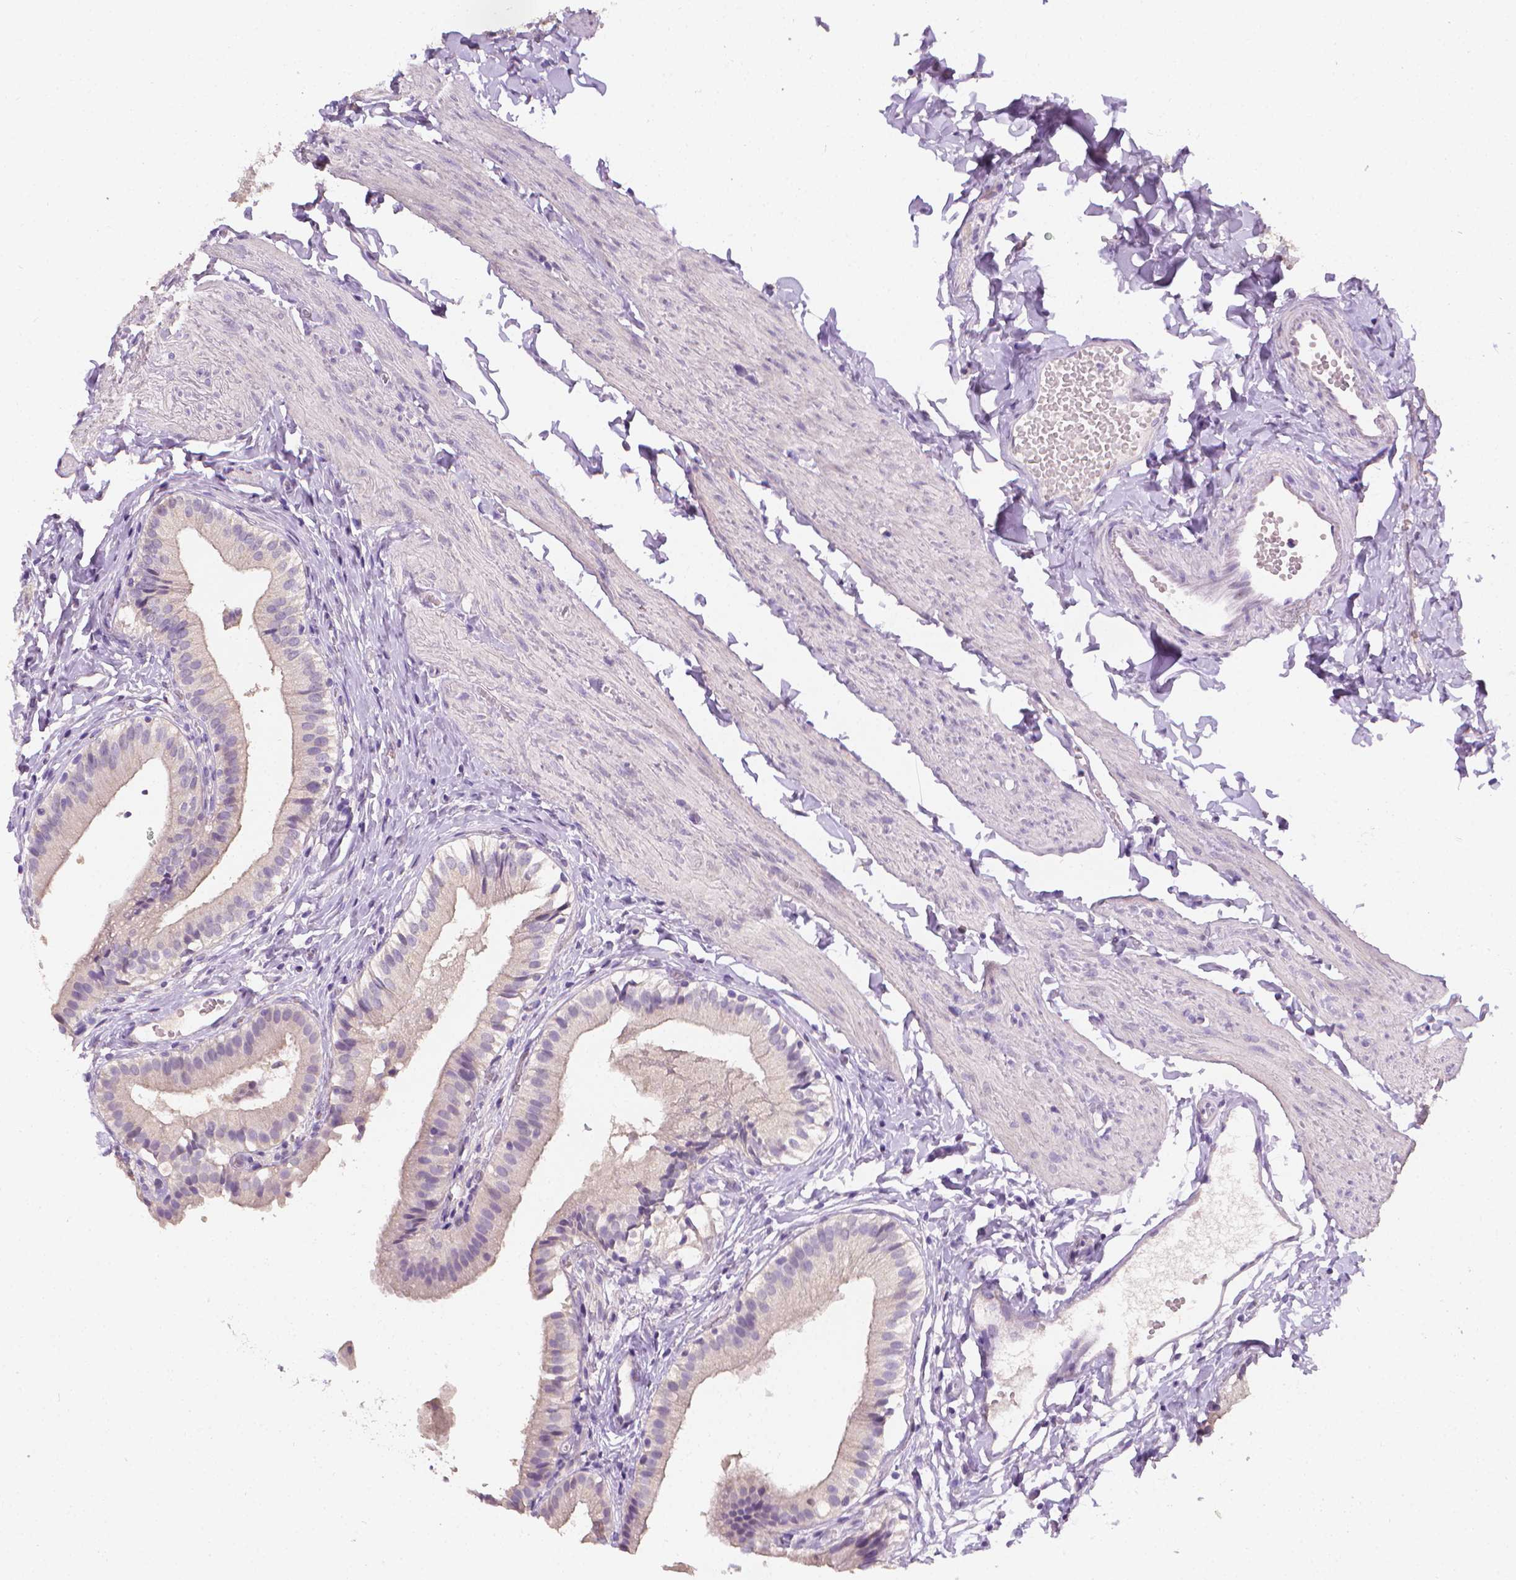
{"staining": {"intensity": "negative", "quantity": "none", "location": "none"}, "tissue": "gallbladder", "cell_type": "Glandular cells", "image_type": "normal", "snomed": [{"axis": "morphology", "description": "Normal tissue, NOS"}, {"axis": "topography", "description": "Gallbladder"}], "caption": "A histopathology image of gallbladder stained for a protein exhibits no brown staining in glandular cells. (DAB (3,3'-diaminobenzidine) IHC with hematoxylin counter stain).", "gene": "FASN", "patient": {"sex": "female", "age": 47}}